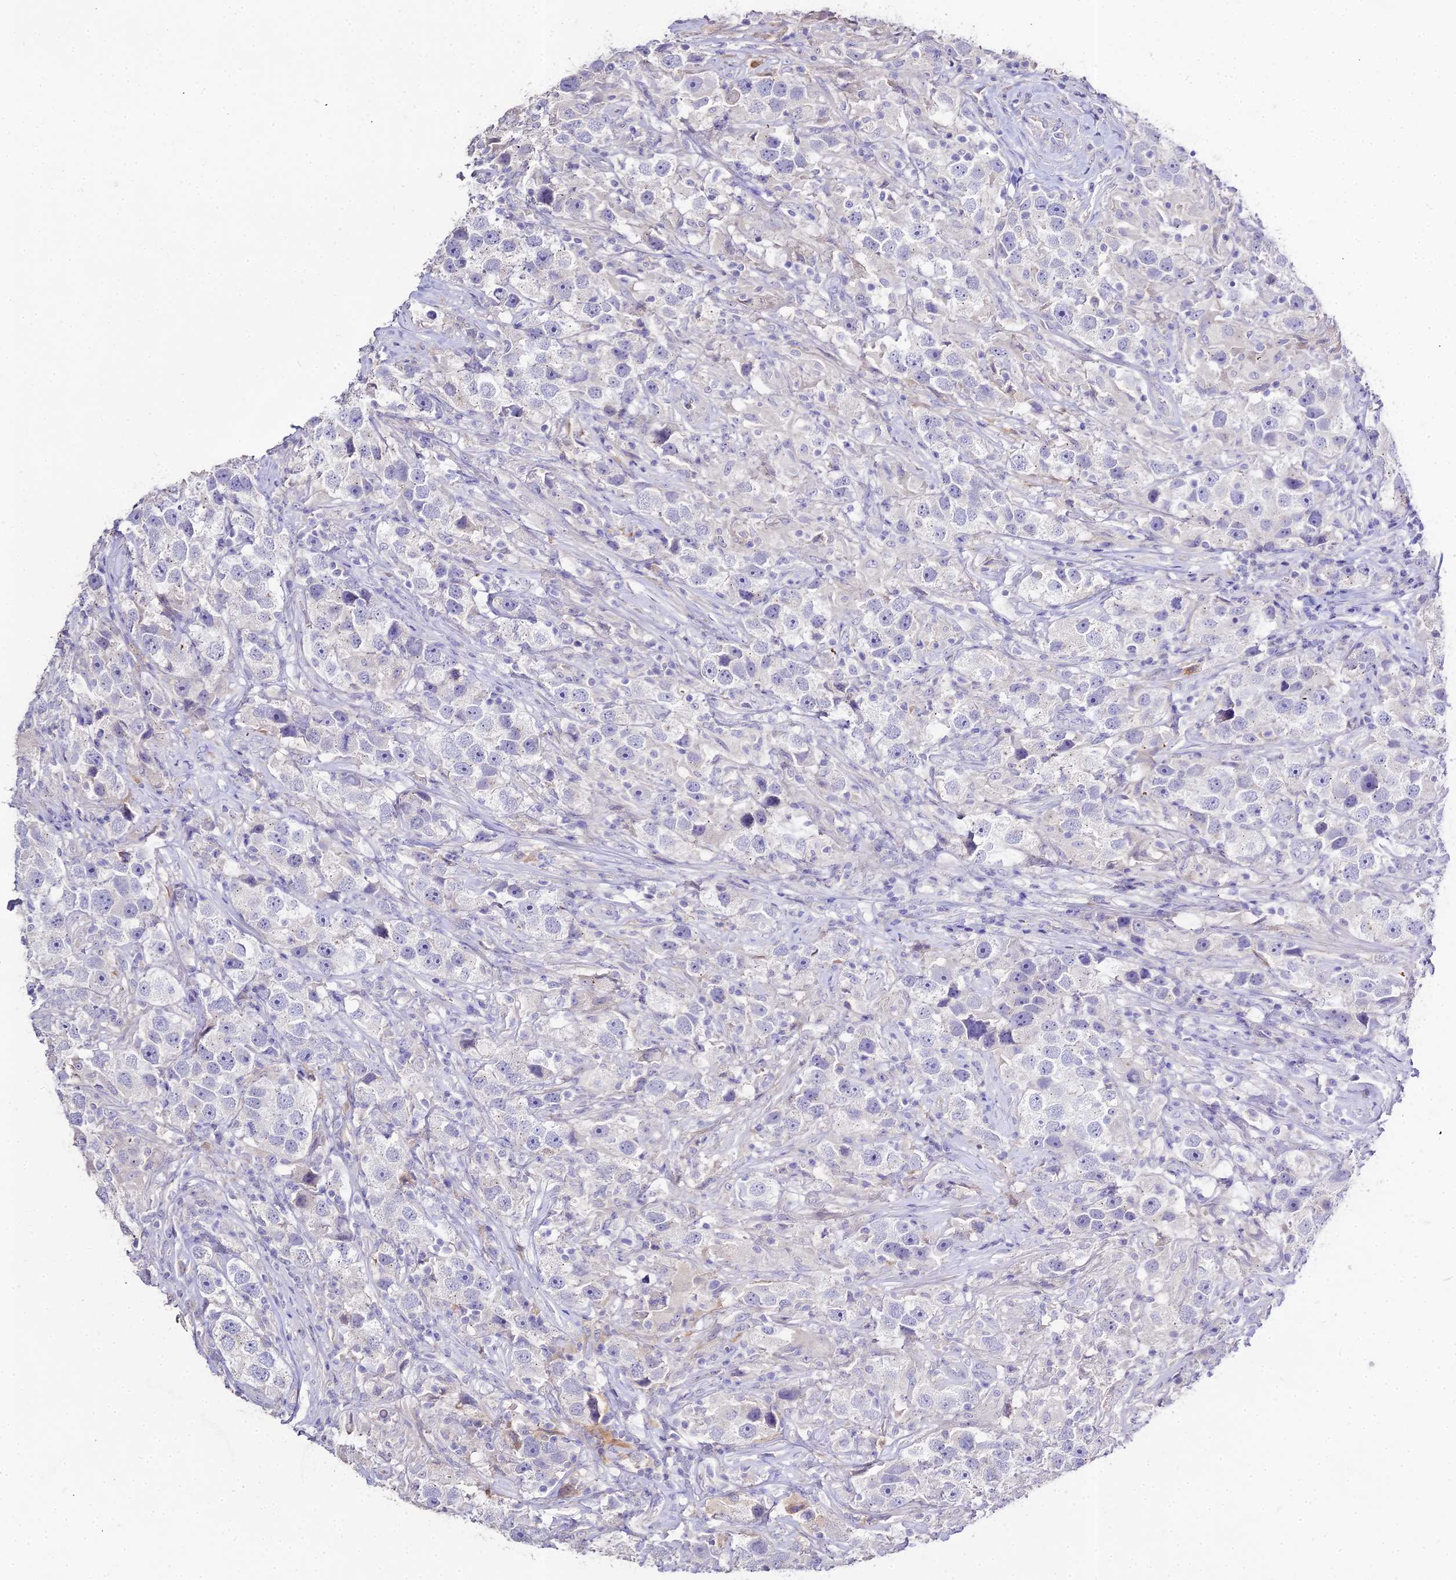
{"staining": {"intensity": "negative", "quantity": "none", "location": "none"}, "tissue": "testis cancer", "cell_type": "Tumor cells", "image_type": "cancer", "snomed": [{"axis": "morphology", "description": "Seminoma, NOS"}, {"axis": "topography", "description": "Testis"}], "caption": "IHC photomicrograph of neoplastic tissue: human seminoma (testis) stained with DAB displays no significant protein staining in tumor cells.", "gene": "GLYAT", "patient": {"sex": "male", "age": 49}}